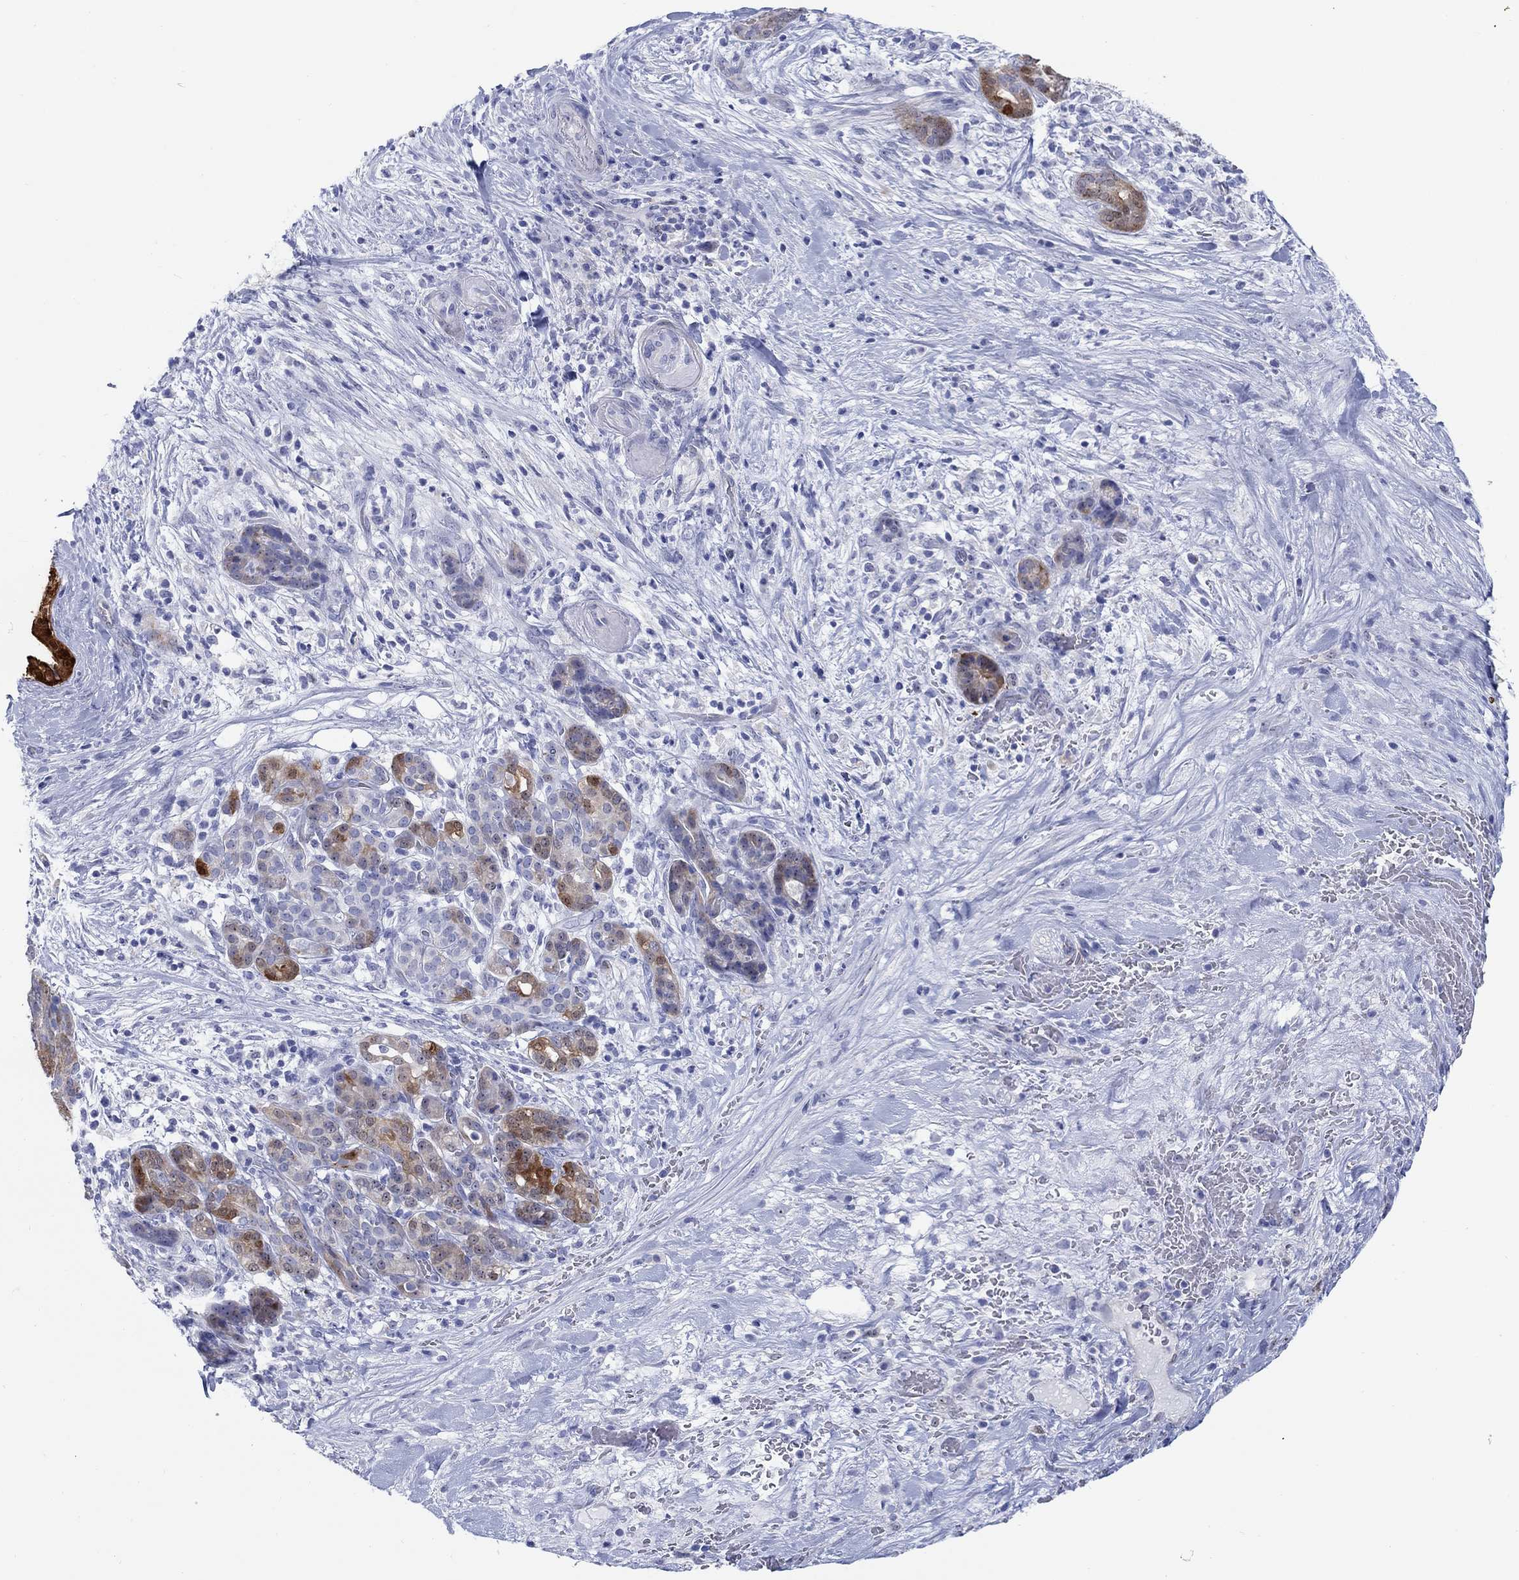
{"staining": {"intensity": "strong", "quantity": "<25%", "location": "cytoplasmic/membranous"}, "tissue": "pancreatic cancer", "cell_type": "Tumor cells", "image_type": "cancer", "snomed": [{"axis": "morphology", "description": "Adenocarcinoma, NOS"}, {"axis": "topography", "description": "Pancreas"}], "caption": "Pancreatic cancer stained with a brown dye displays strong cytoplasmic/membranous positive staining in approximately <25% of tumor cells.", "gene": "AKR1C2", "patient": {"sex": "male", "age": 44}}